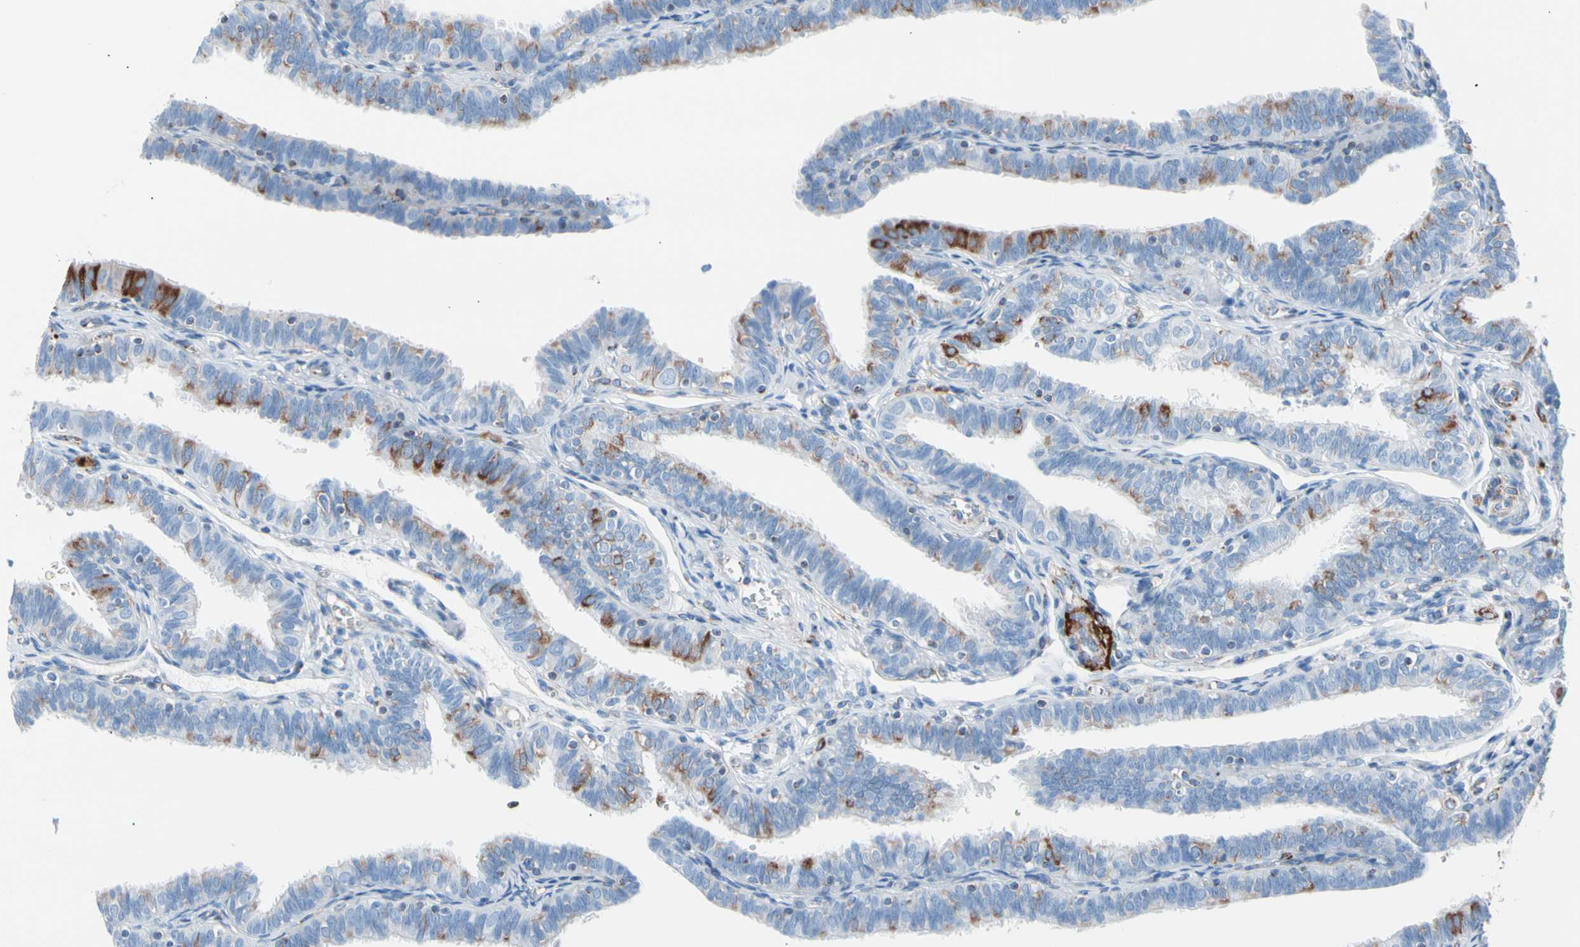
{"staining": {"intensity": "strong", "quantity": "25%-75%", "location": "cytoplasmic/membranous"}, "tissue": "fallopian tube", "cell_type": "Glandular cells", "image_type": "normal", "snomed": [{"axis": "morphology", "description": "Normal tissue, NOS"}, {"axis": "topography", "description": "Fallopian tube"}], "caption": "This histopathology image reveals normal fallopian tube stained with IHC to label a protein in brown. The cytoplasmic/membranous of glandular cells show strong positivity for the protein. Nuclei are counter-stained blue.", "gene": "HK1", "patient": {"sex": "female", "age": 46}}